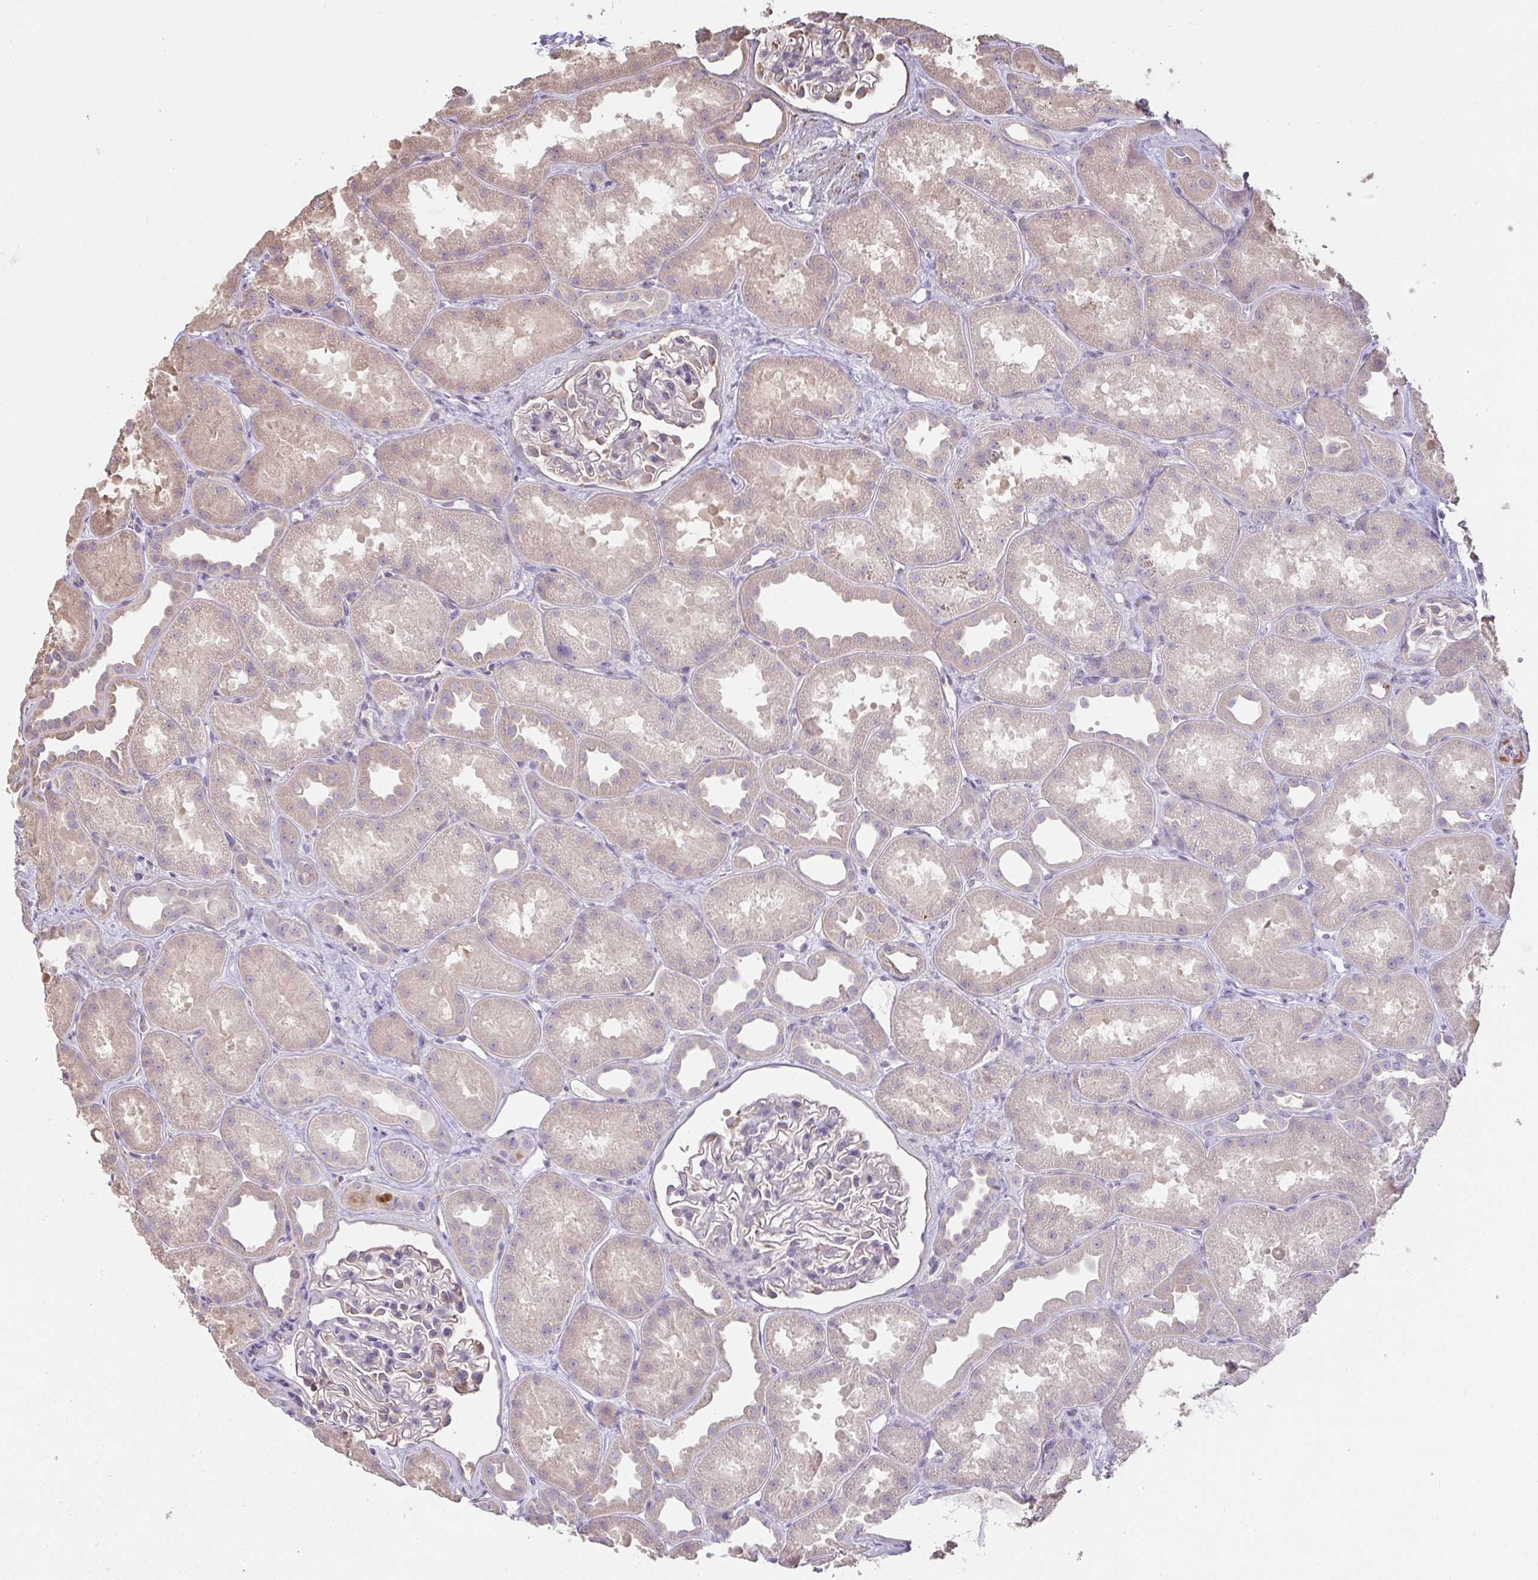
{"staining": {"intensity": "moderate", "quantity": "<25%", "location": "cytoplasmic/membranous"}, "tissue": "kidney", "cell_type": "Cells in glomeruli", "image_type": "normal", "snomed": [{"axis": "morphology", "description": "Normal tissue, NOS"}, {"axis": "topography", "description": "Kidney"}], "caption": "Brown immunohistochemical staining in normal kidney exhibits moderate cytoplasmic/membranous staining in approximately <25% of cells in glomeruli. Using DAB (3,3'-diaminobenzidine) (brown) and hematoxylin (blue) stains, captured at high magnification using brightfield microscopy.", "gene": "BRINP3", "patient": {"sex": "male", "age": 61}}